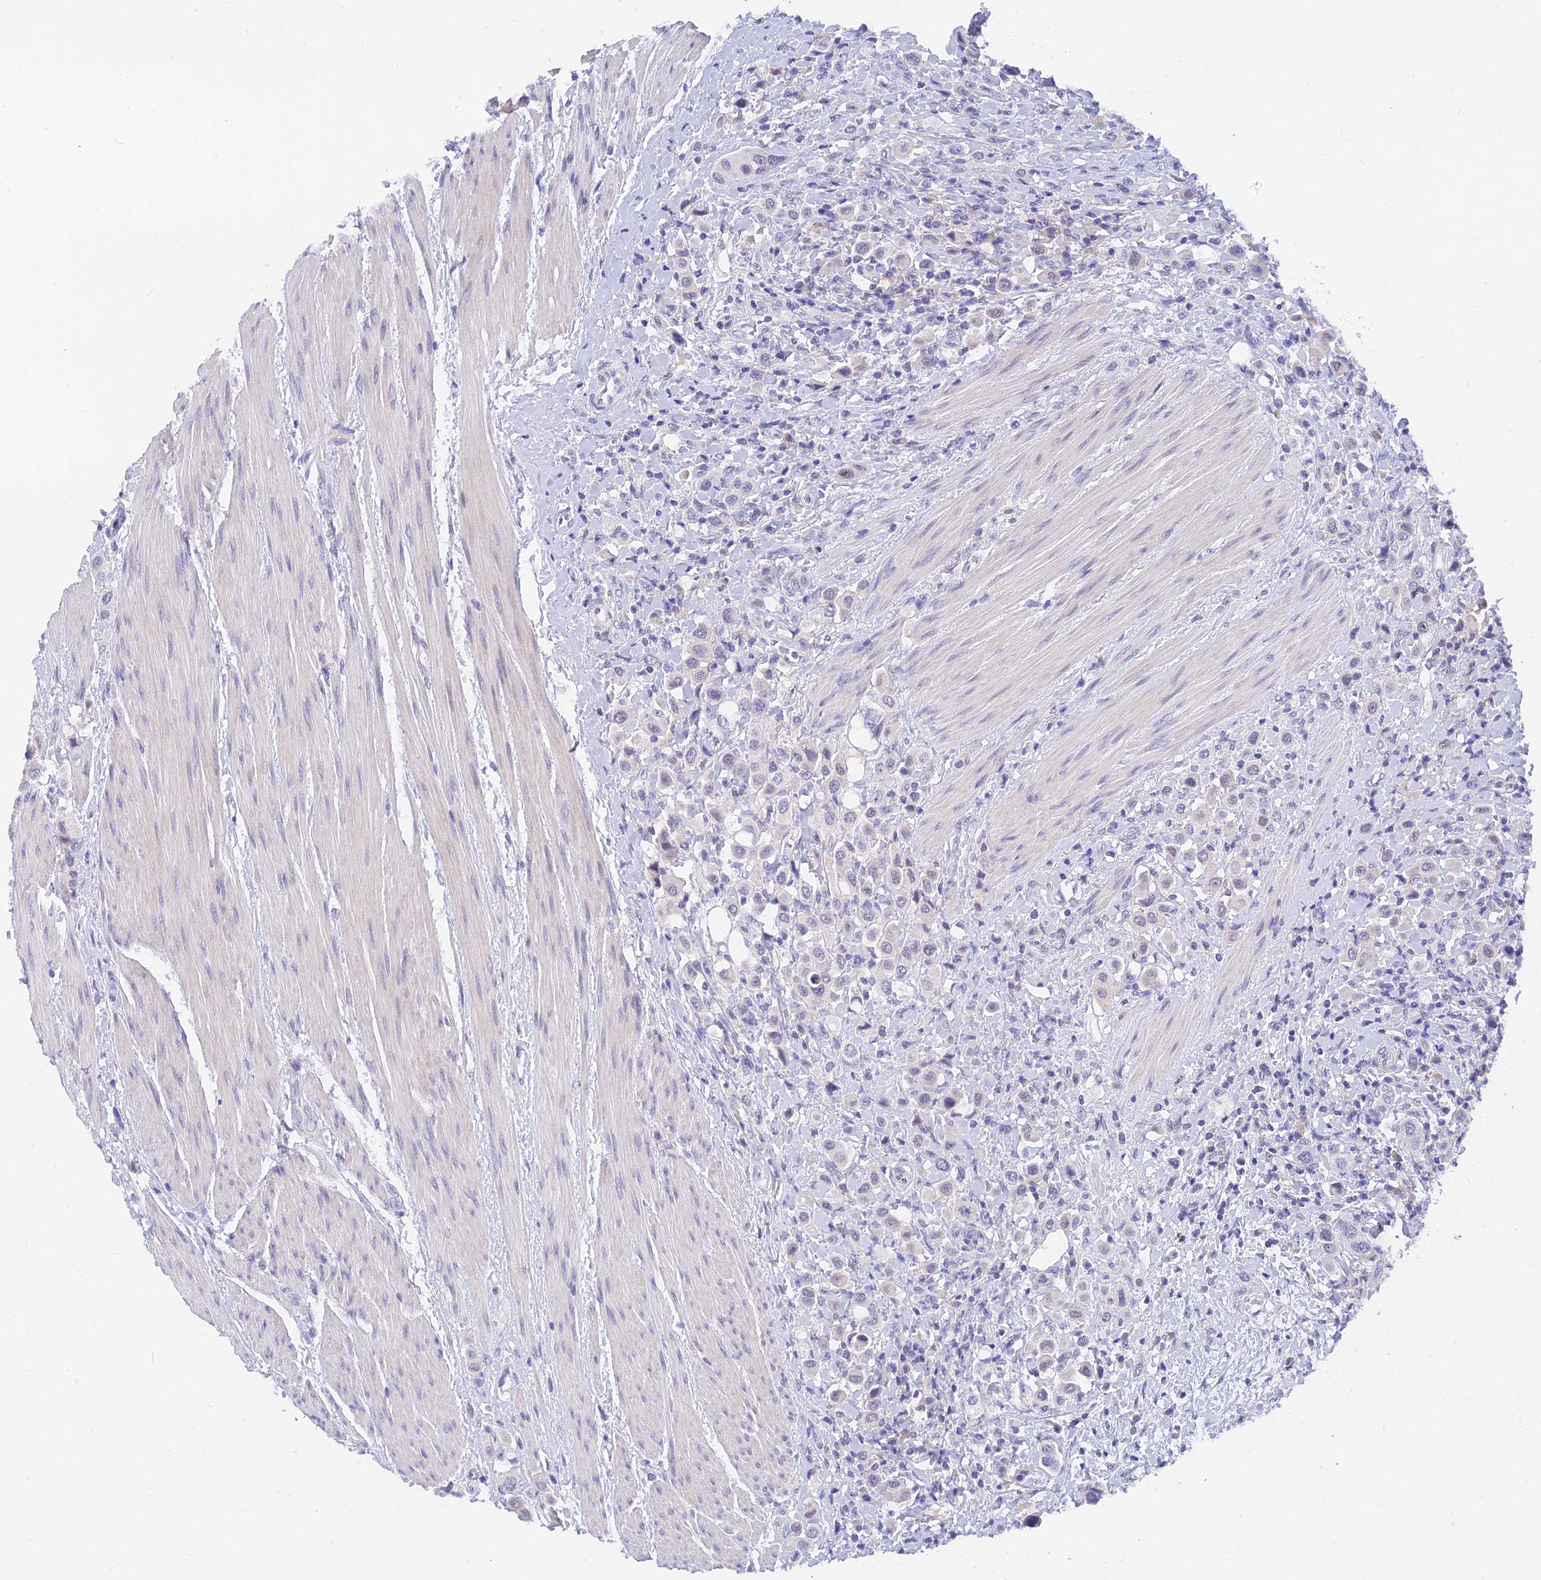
{"staining": {"intensity": "negative", "quantity": "none", "location": "none"}, "tissue": "urothelial cancer", "cell_type": "Tumor cells", "image_type": "cancer", "snomed": [{"axis": "morphology", "description": "Urothelial carcinoma, High grade"}, {"axis": "topography", "description": "Urinary bladder"}], "caption": "DAB (3,3'-diaminobenzidine) immunohistochemical staining of urothelial cancer shows no significant expression in tumor cells.", "gene": "TMEM161B", "patient": {"sex": "male", "age": 50}}